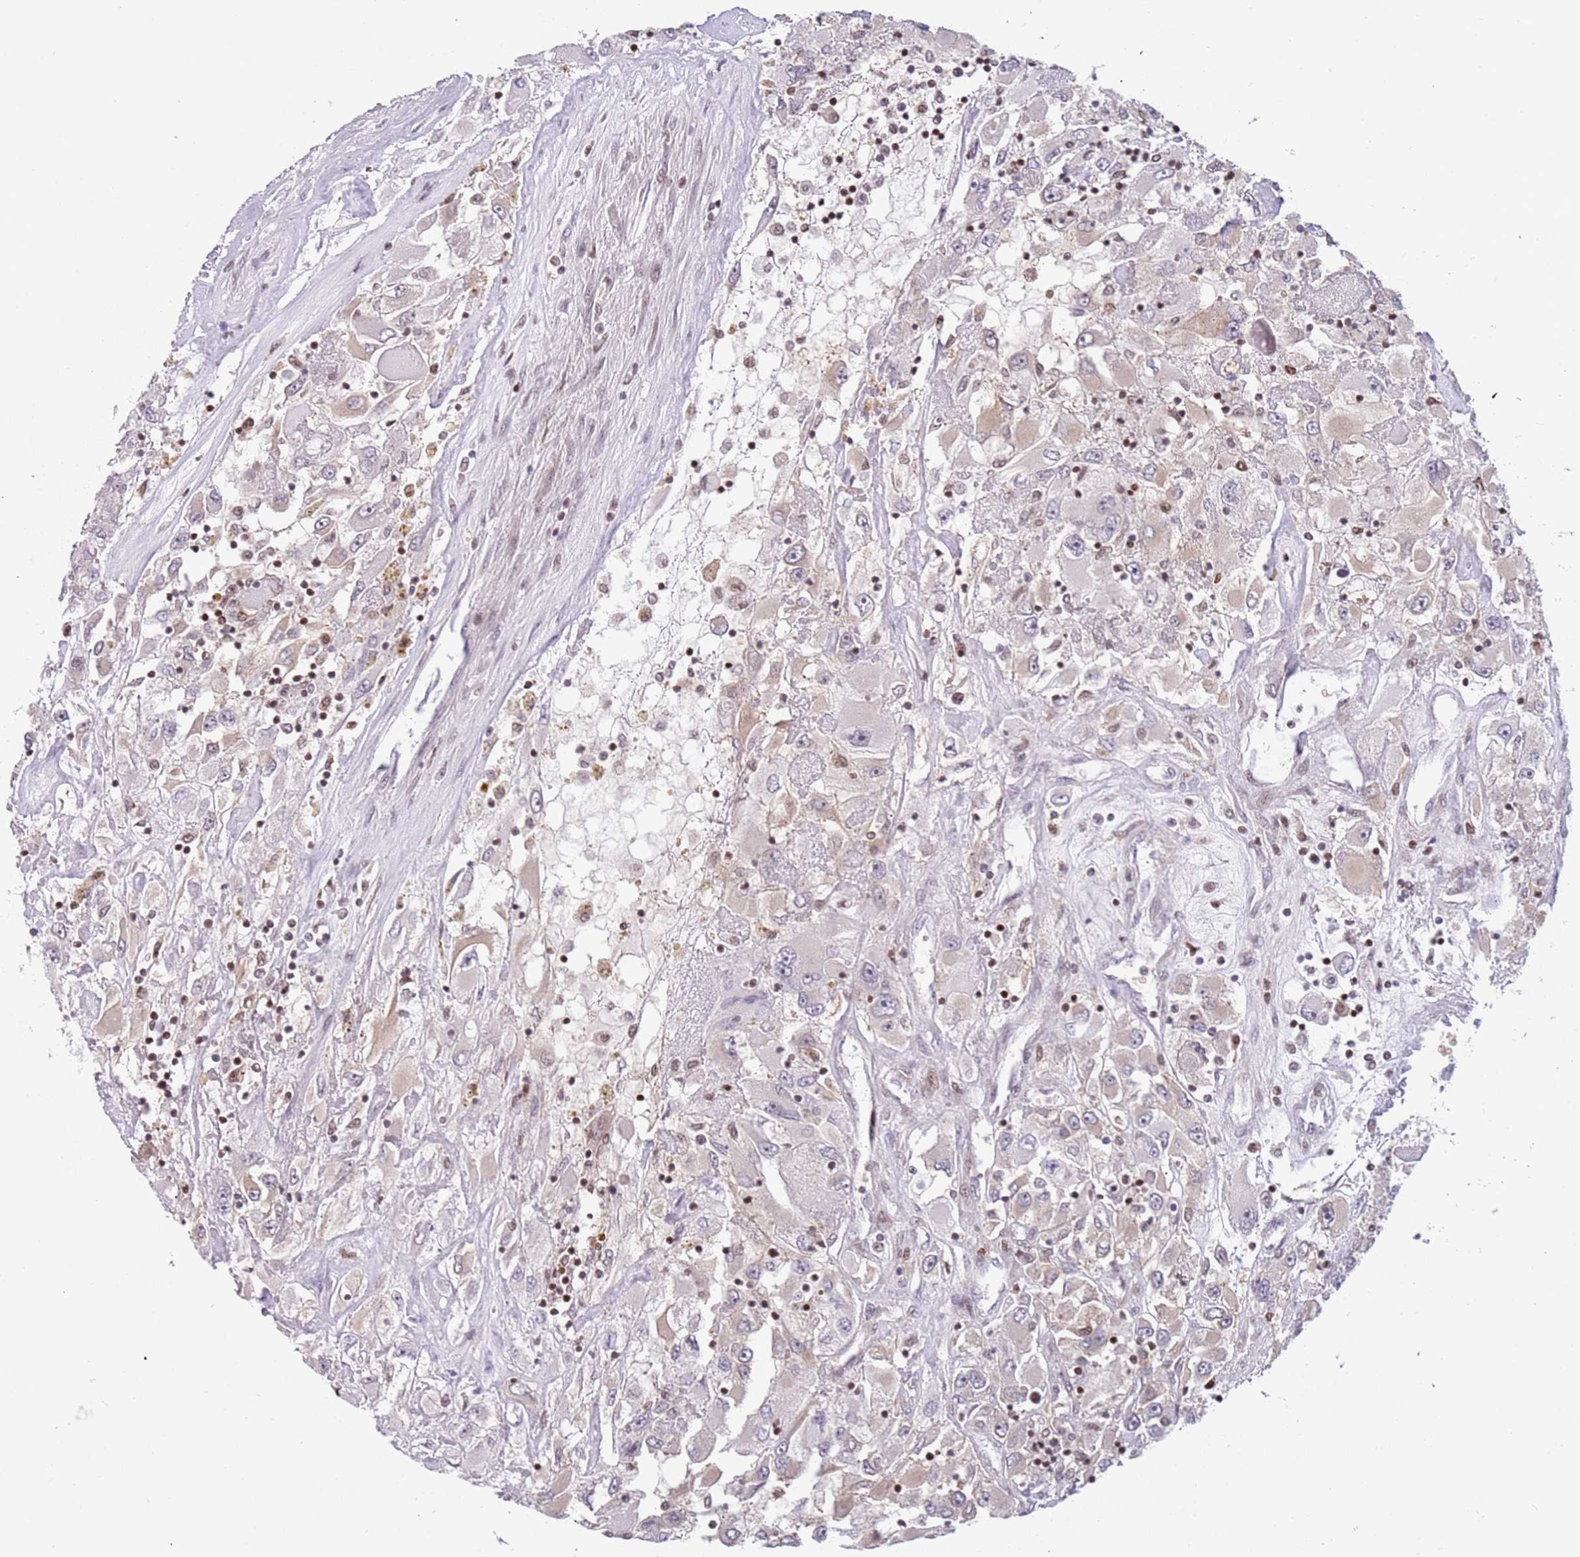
{"staining": {"intensity": "negative", "quantity": "none", "location": "none"}, "tissue": "renal cancer", "cell_type": "Tumor cells", "image_type": "cancer", "snomed": [{"axis": "morphology", "description": "Adenocarcinoma, NOS"}, {"axis": "topography", "description": "Kidney"}], "caption": "DAB (3,3'-diaminobenzidine) immunohistochemical staining of human renal cancer shows no significant positivity in tumor cells.", "gene": "ARHGEF5", "patient": {"sex": "female", "age": 52}}